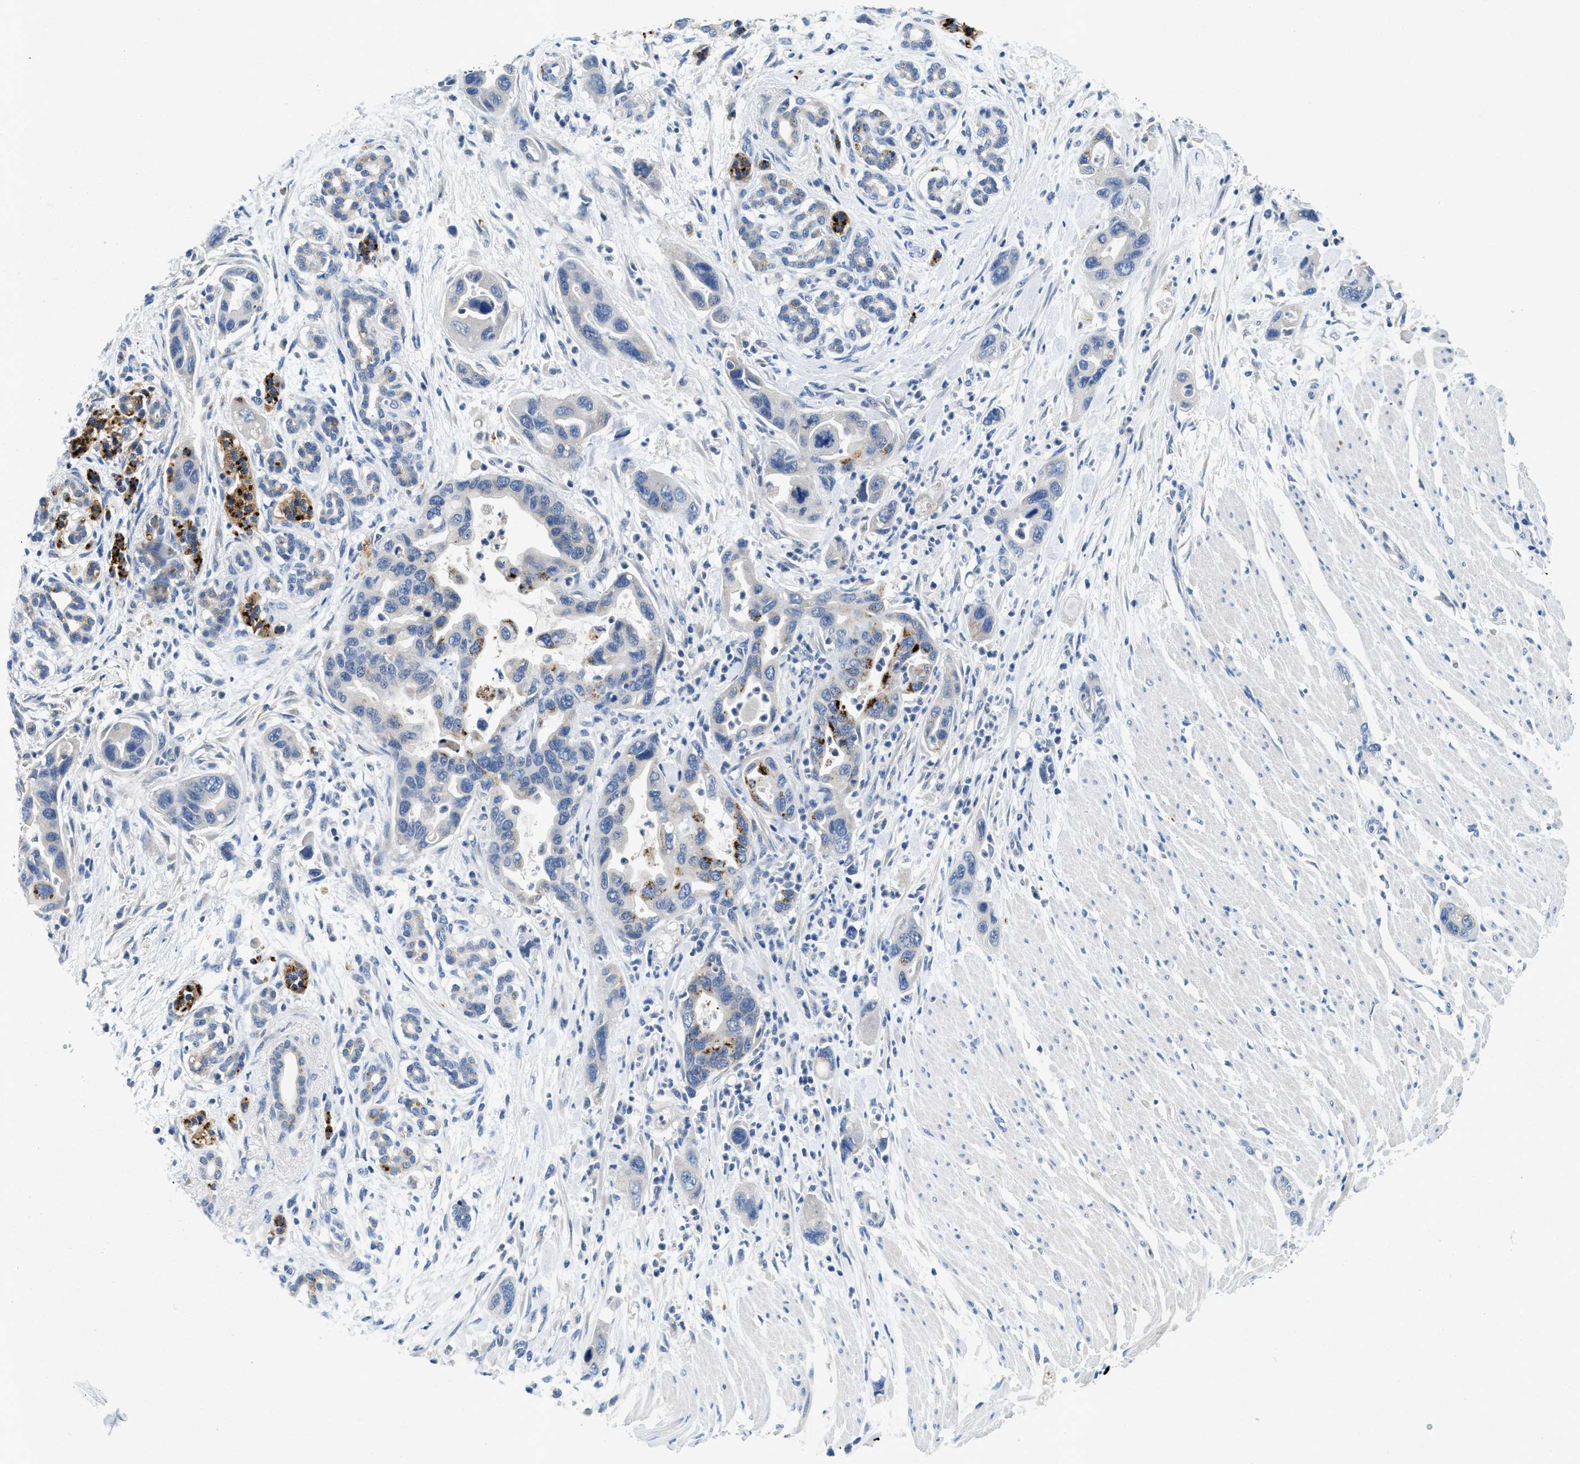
{"staining": {"intensity": "moderate", "quantity": "<25%", "location": "cytoplasmic/membranous"}, "tissue": "pancreatic cancer", "cell_type": "Tumor cells", "image_type": "cancer", "snomed": [{"axis": "morphology", "description": "Normal tissue, NOS"}, {"axis": "morphology", "description": "Adenocarcinoma, NOS"}, {"axis": "topography", "description": "Pancreas"}], "caption": "Immunohistochemistry photomicrograph of human adenocarcinoma (pancreatic) stained for a protein (brown), which exhibits low levels of moderate cytoplasmic/membranous staining in approximately <25% of tumor cells.", "gene": "TSPAN3", "patient": {"sex": "female", "age": 71}}